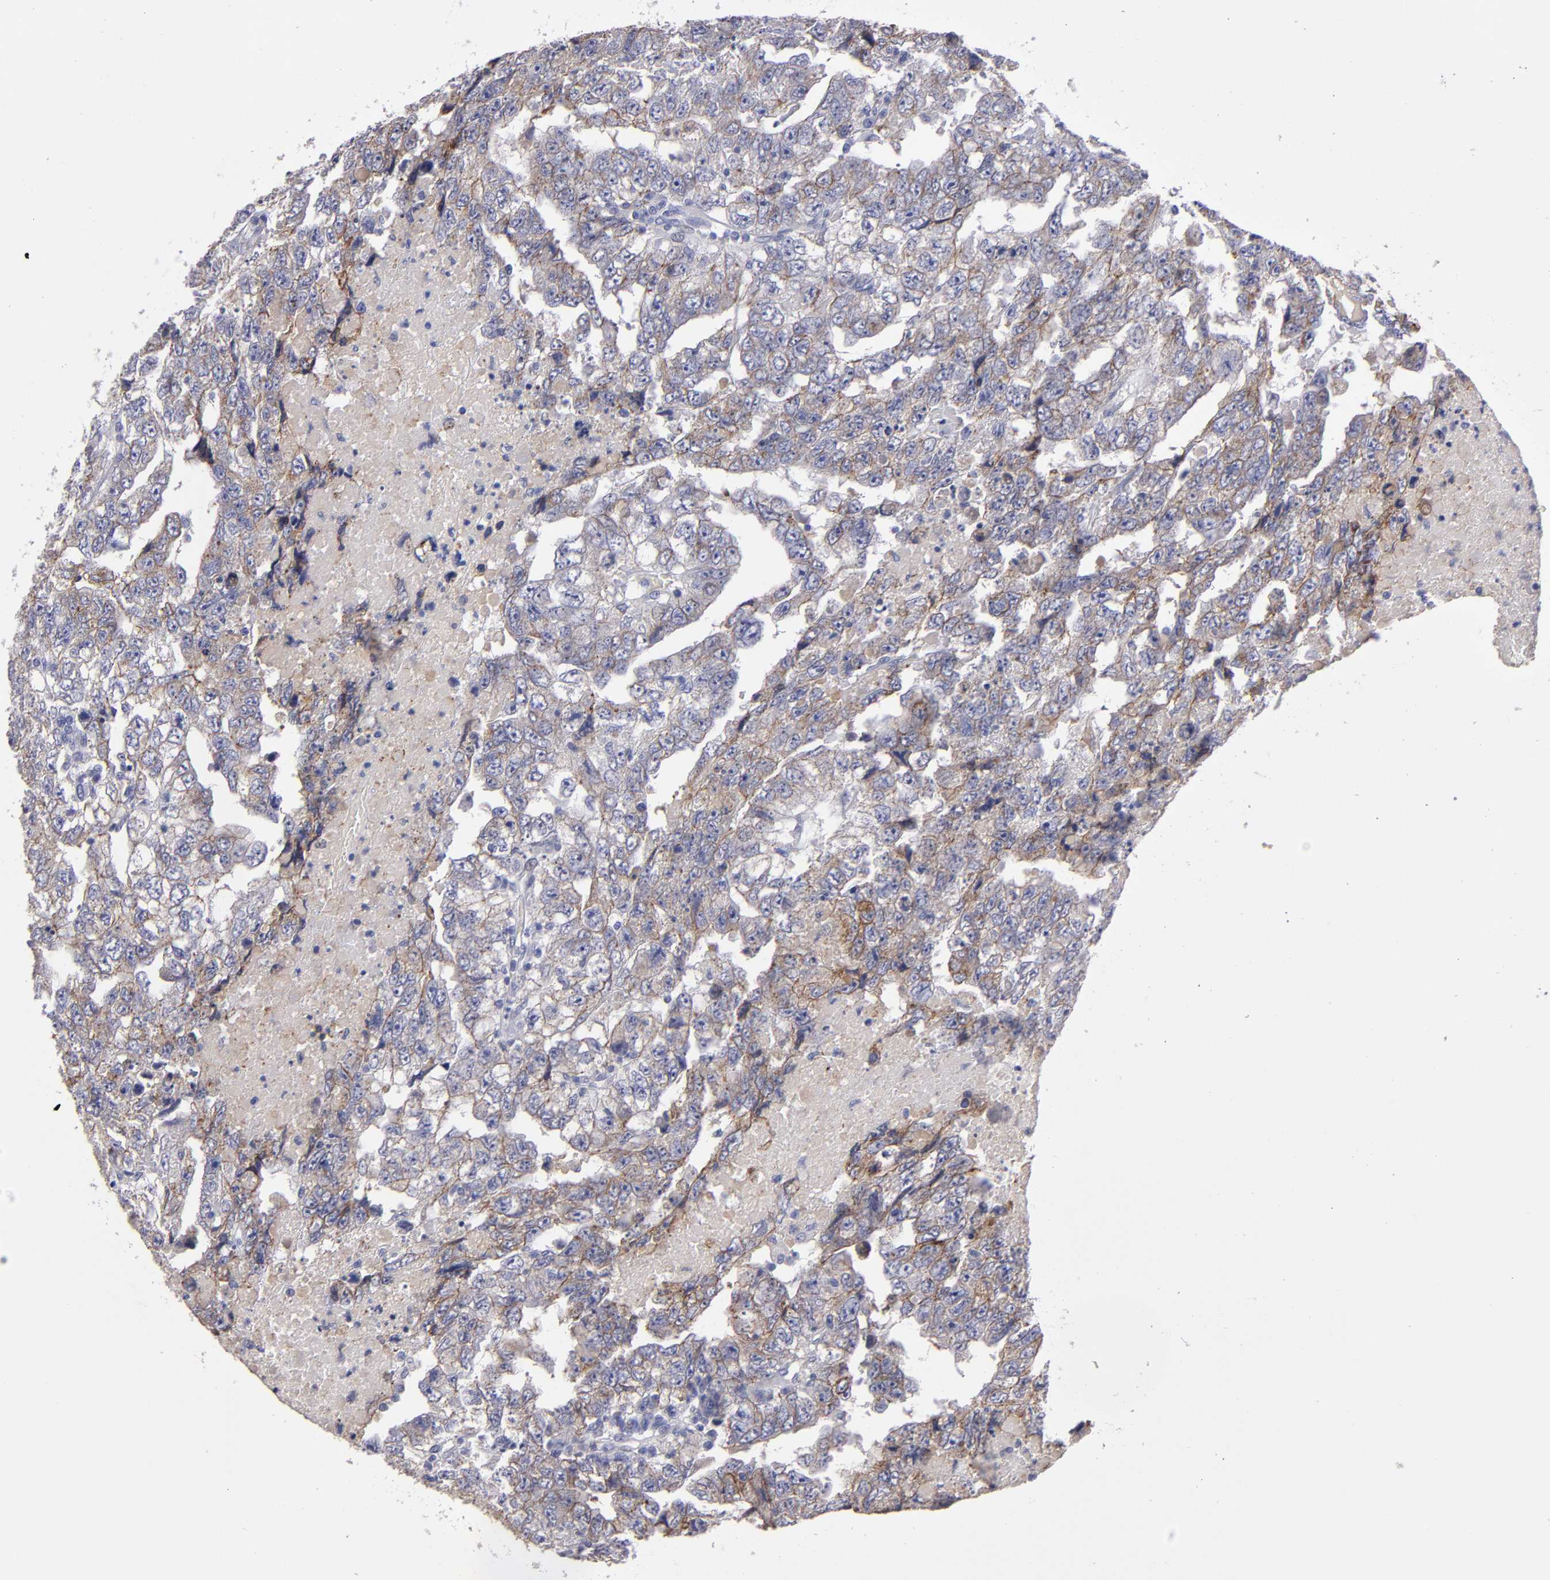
{"staining": {"intensity": "weak", "quantity": ">75%", "location": "cytoplasmic/membranous"}, "tissue": "testis cancer", "cell_type": "Tumor cells", "image_type": "cancer", "snomed": [{"axis": "morphology", "description": "Carcinoma, Embryonal, NOS"}, {"axis": "topography", "description": "Testis"}], "caption": "Immunohistochemistry histopathology image of human testis cancer (embryonal carcinoma) stained for a protein (brown), which demonstrates low levels of weak cytoplasmic/membranous positivity in about >75% of tumor cells.", "gene": "CDH3", "patient": {"sex": "male", "age": 36}}